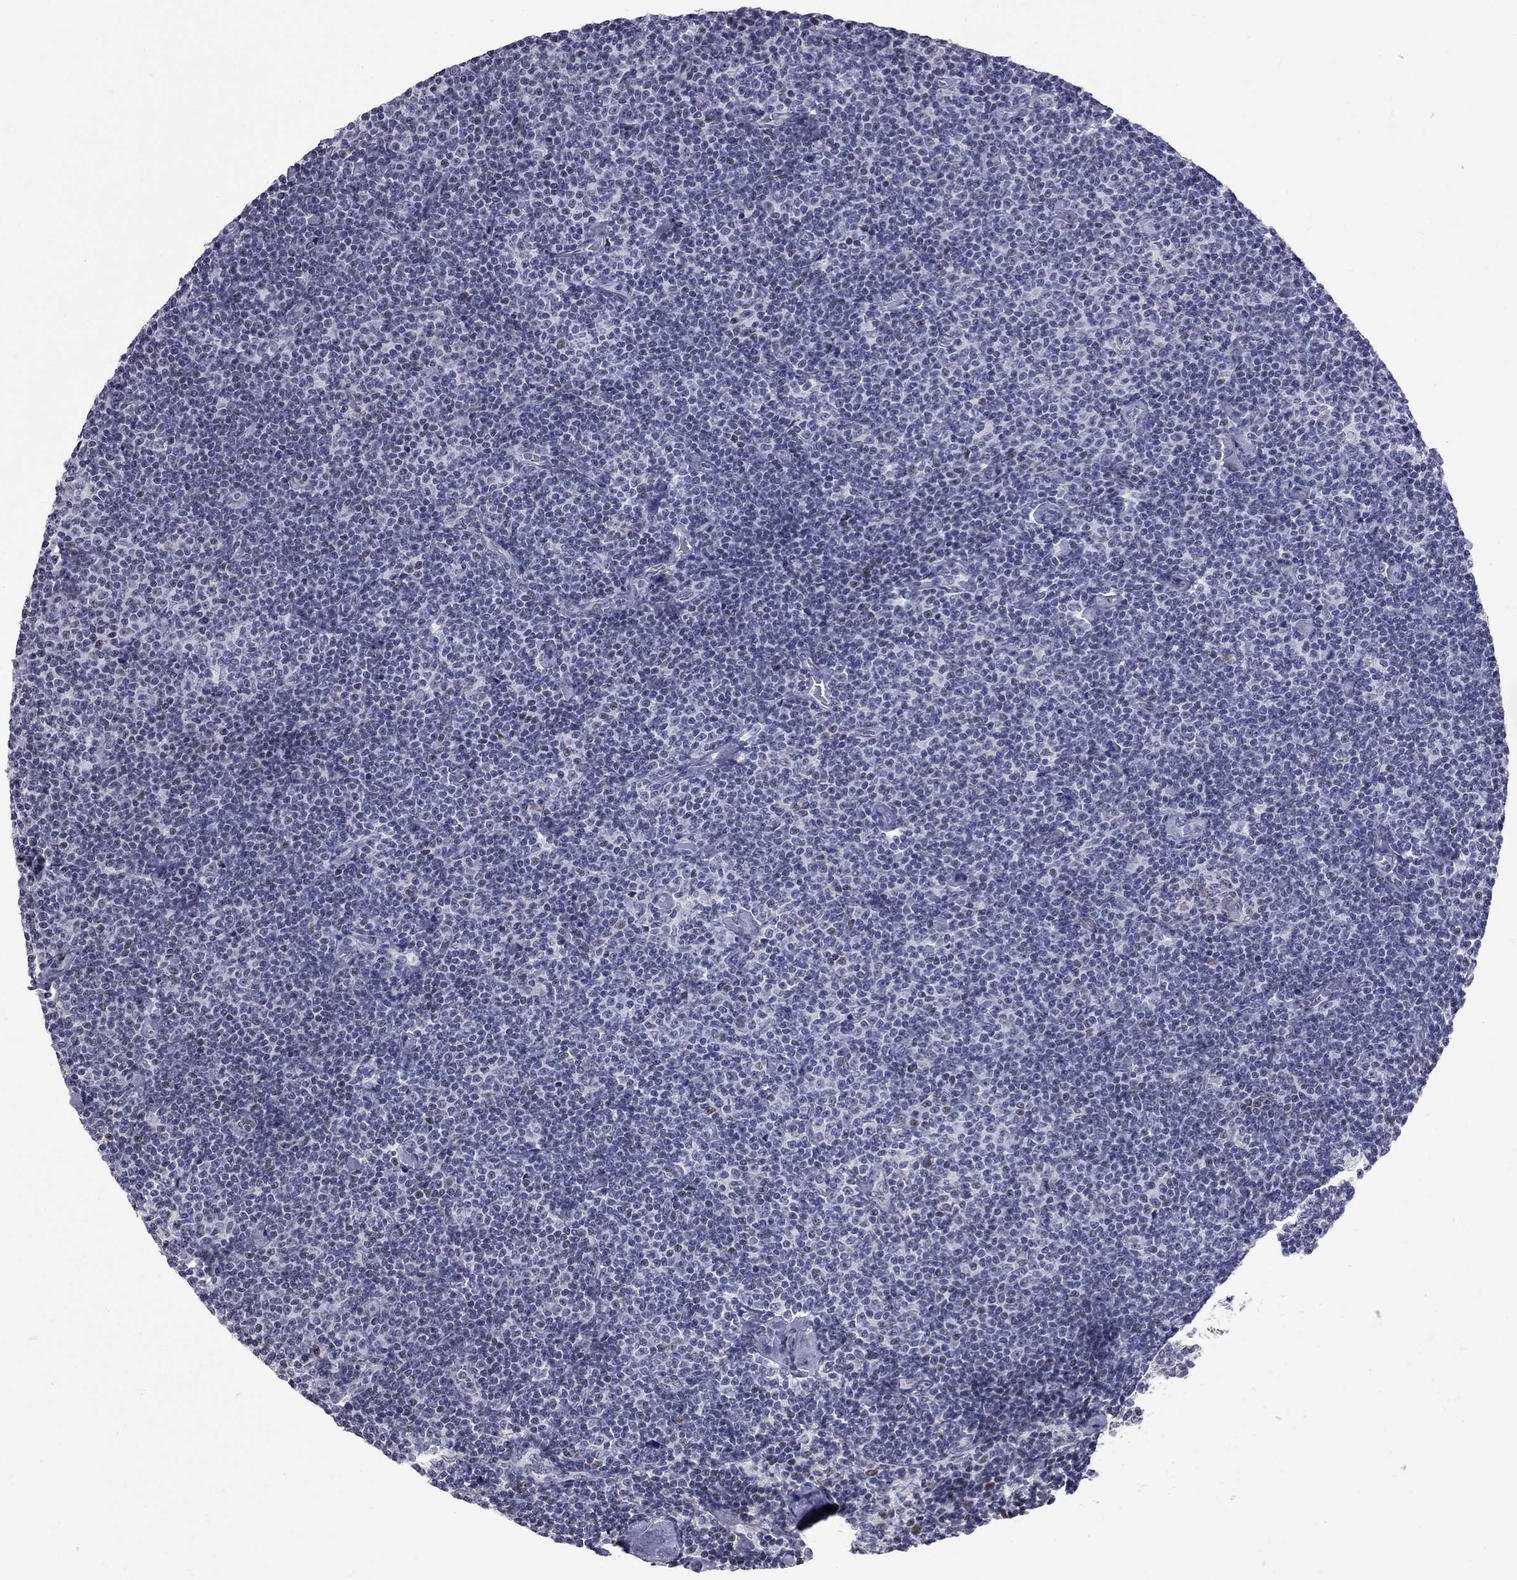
{"staining": {"intensity": "negative", "quantity": "none", "location": "none"}, "tissue": "lymphoma", "cell_type": "Tumor cells", "image_type": "cancer", "snomed": [{"axis": "morphology", "description": "Malignant lymphoma, non-Hodgkin's type, Low grade"}, {"axis": "topography", "description": "Lymph node"}], "caption": "Protein analysis of malignant lymphoma, non-Hodgkin's type (low-grade) displays no significant expression in tumor cells.", "gene": "ZNF154", "patient": {"sex": "male", "age": 81}}